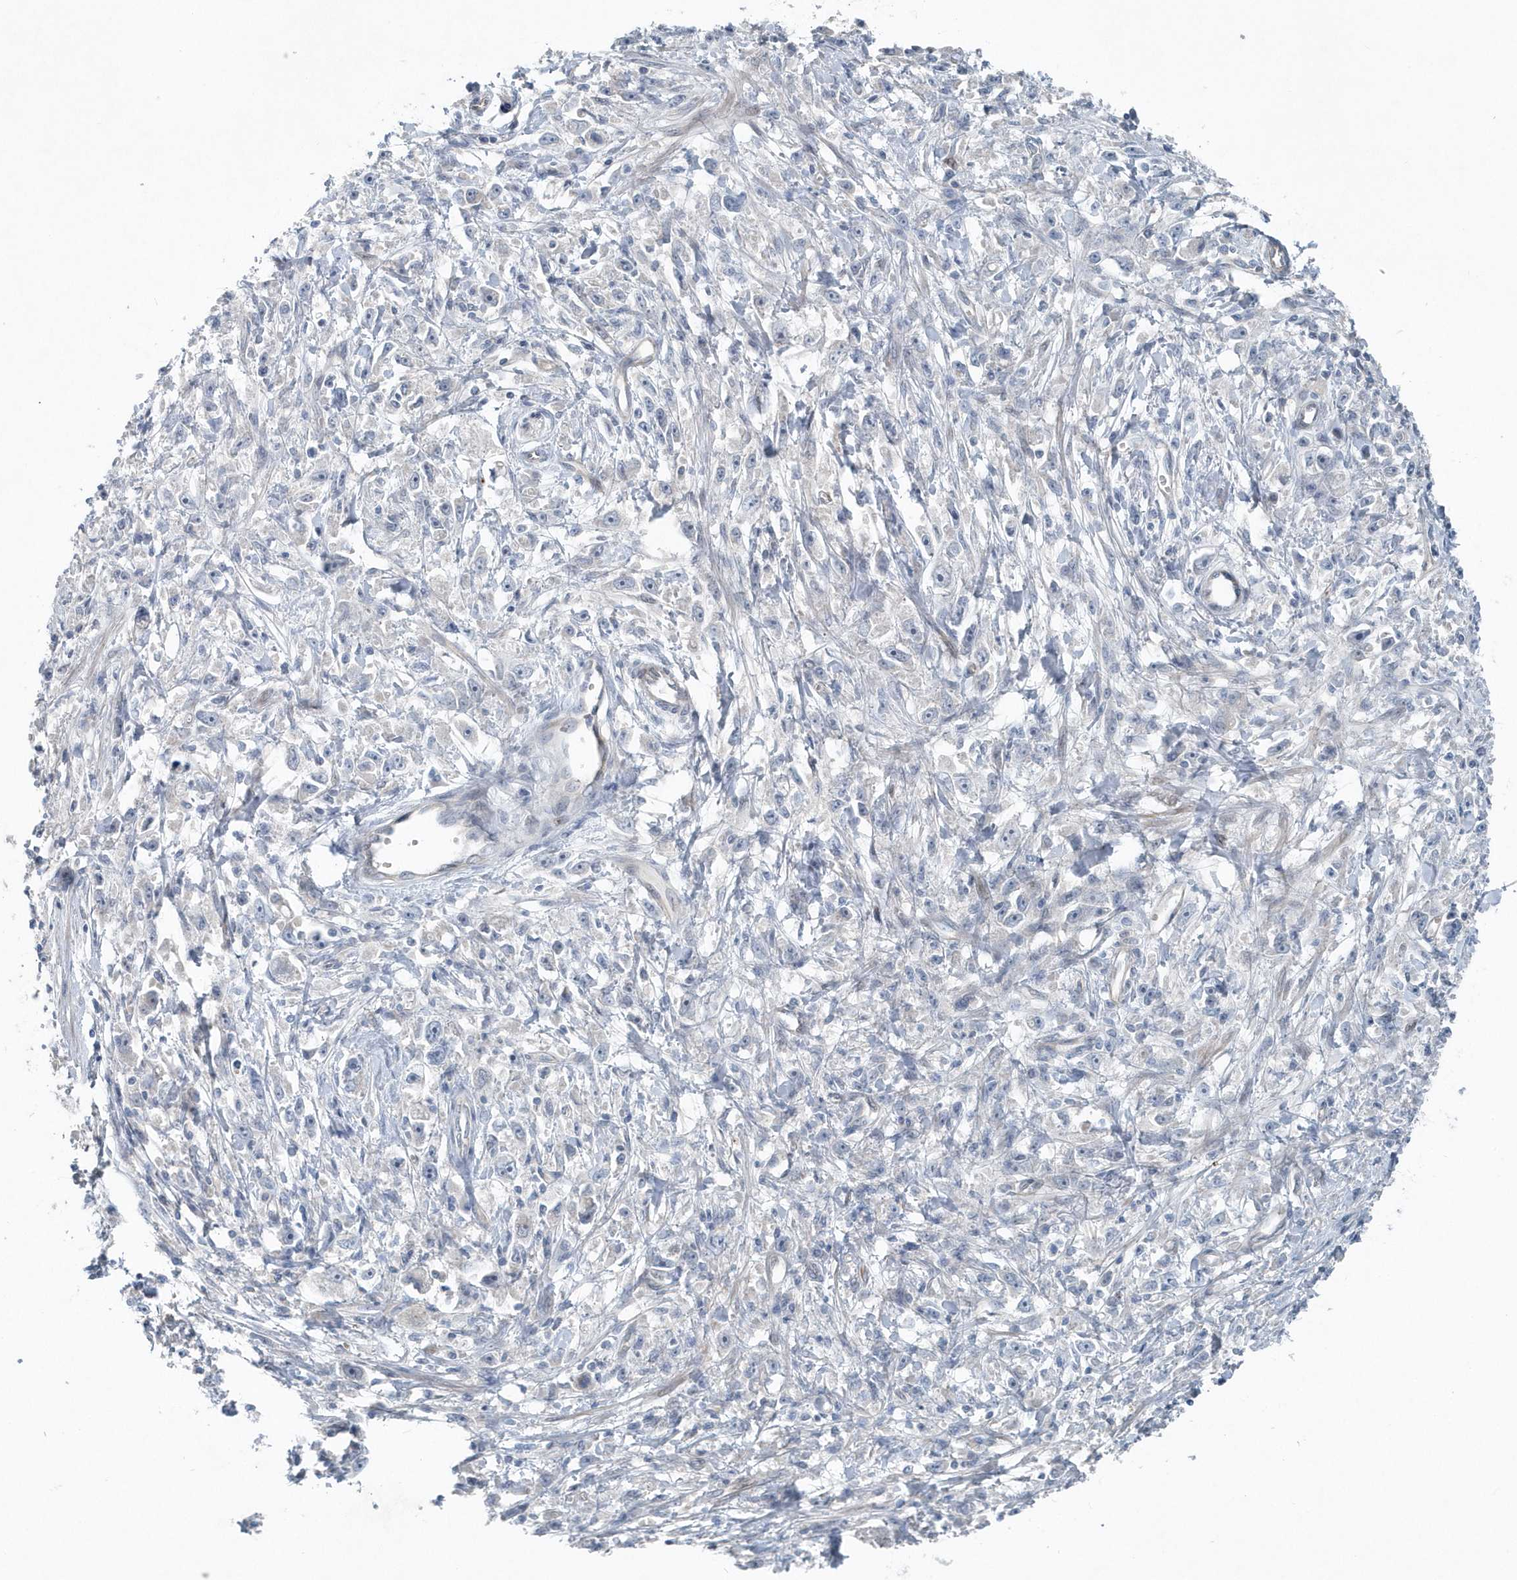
{"staining": {"intensity": "negative", "quantity": "none", "location": "none"}, "tissue": "stomach cancer", "cell_type": "Tumor cells", "image_type": "cancer", "snomed": [{"axis": "morphology", "description": "Adenocarcinoma, NOS"}, {"axis": "topography", "description": "Stomach"}], "caption": "Immunohistochemical staining of stomach adenocarcinoma shows no significant expression in tumor cells.", "gene": "MCC", "patient": {"sex": "female", "age": 59}}